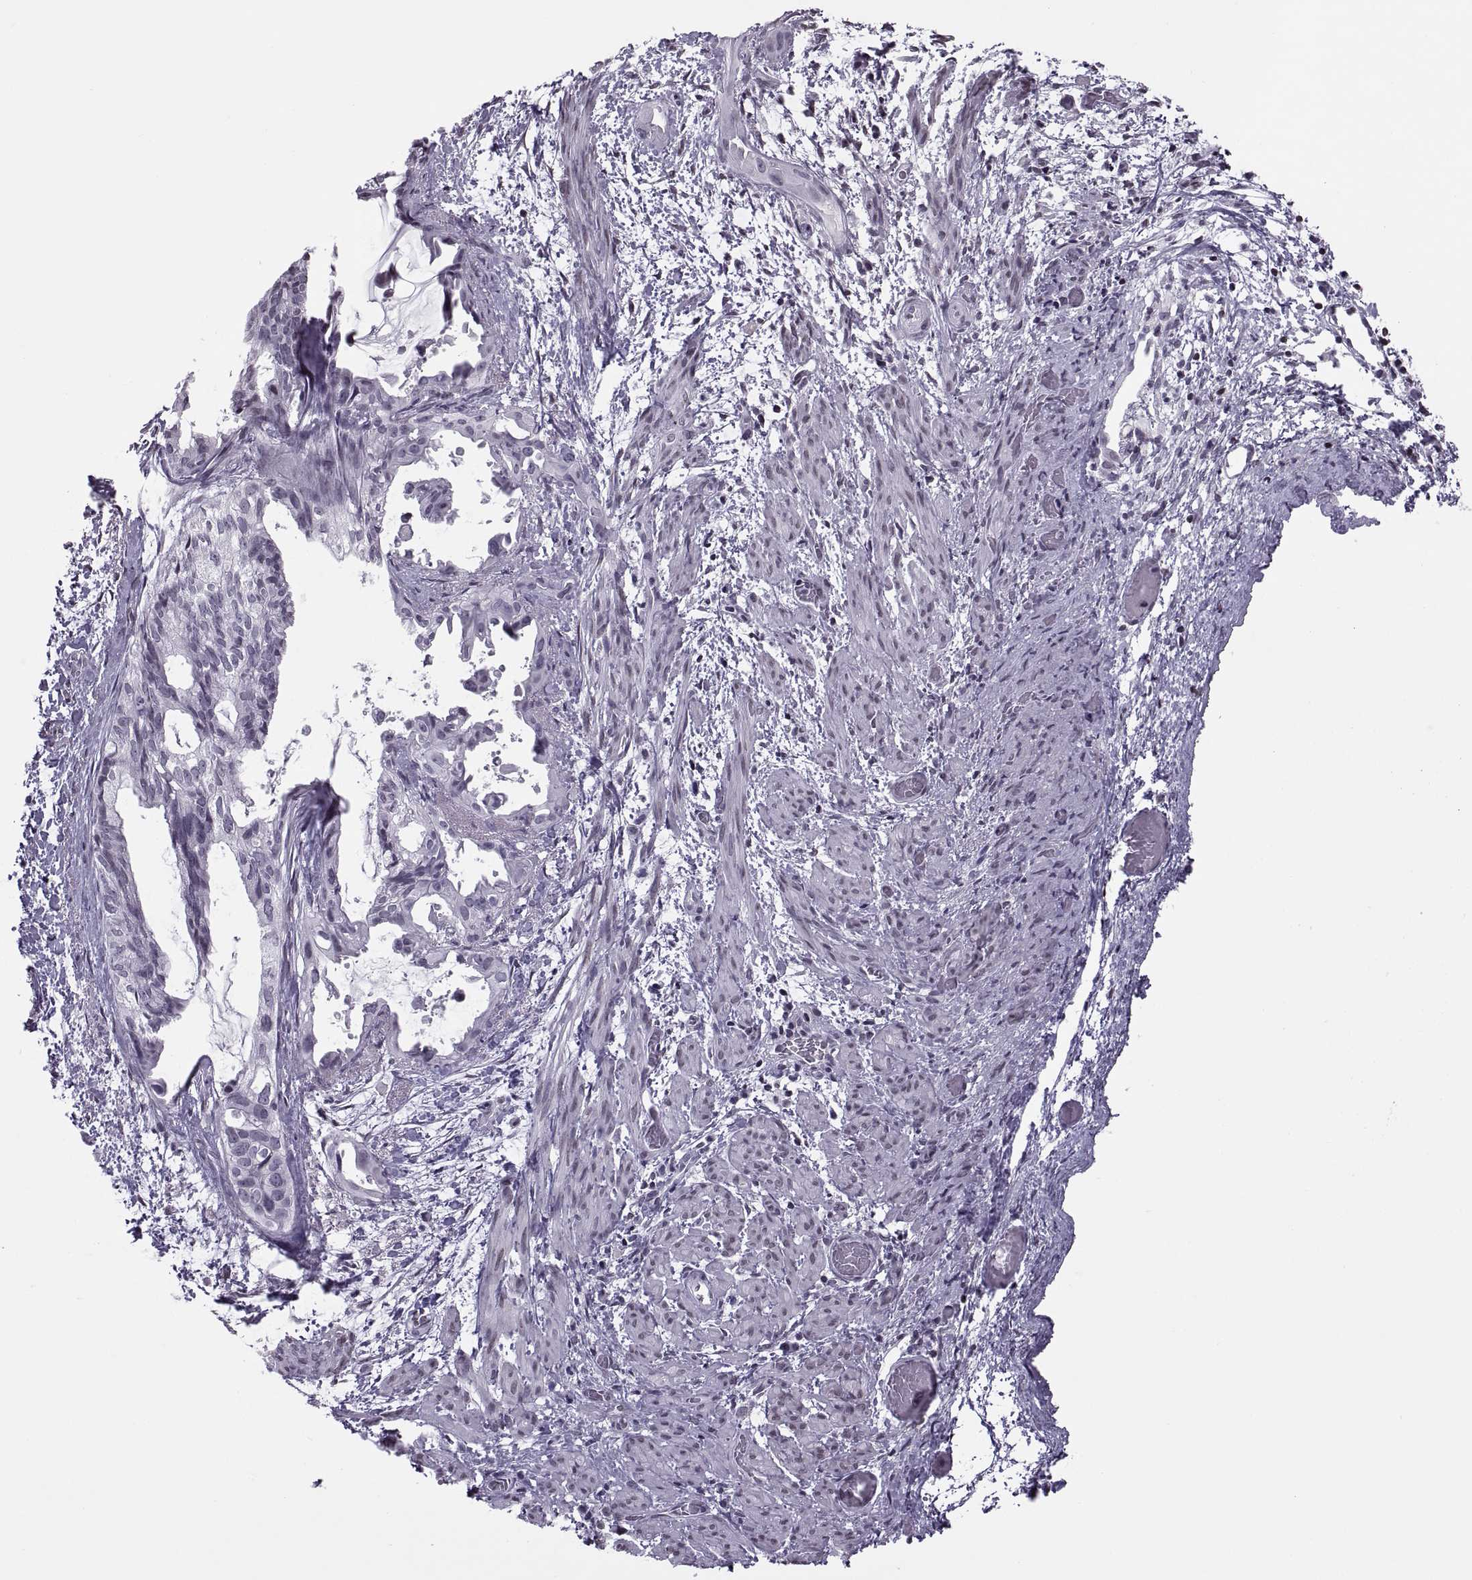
{"staining": {"intensity": "negative", "quantity": "none", "location": "none"}, "tissue": "endometrial cancer", "cell_type": "Tumor cells", "image_type": "cancer", "snomed": [{"axis": "morphology", "description": "Adenocarcinoma, NOS"}, {"axis": "topography", "description": "Endometrium"}], "caption": "Endometrial cancer was stained to show a protein in brown. There is no significant staining in tumor cells.", "gene": "H1-8", "patient": {"sex": "female", "age": 86}}